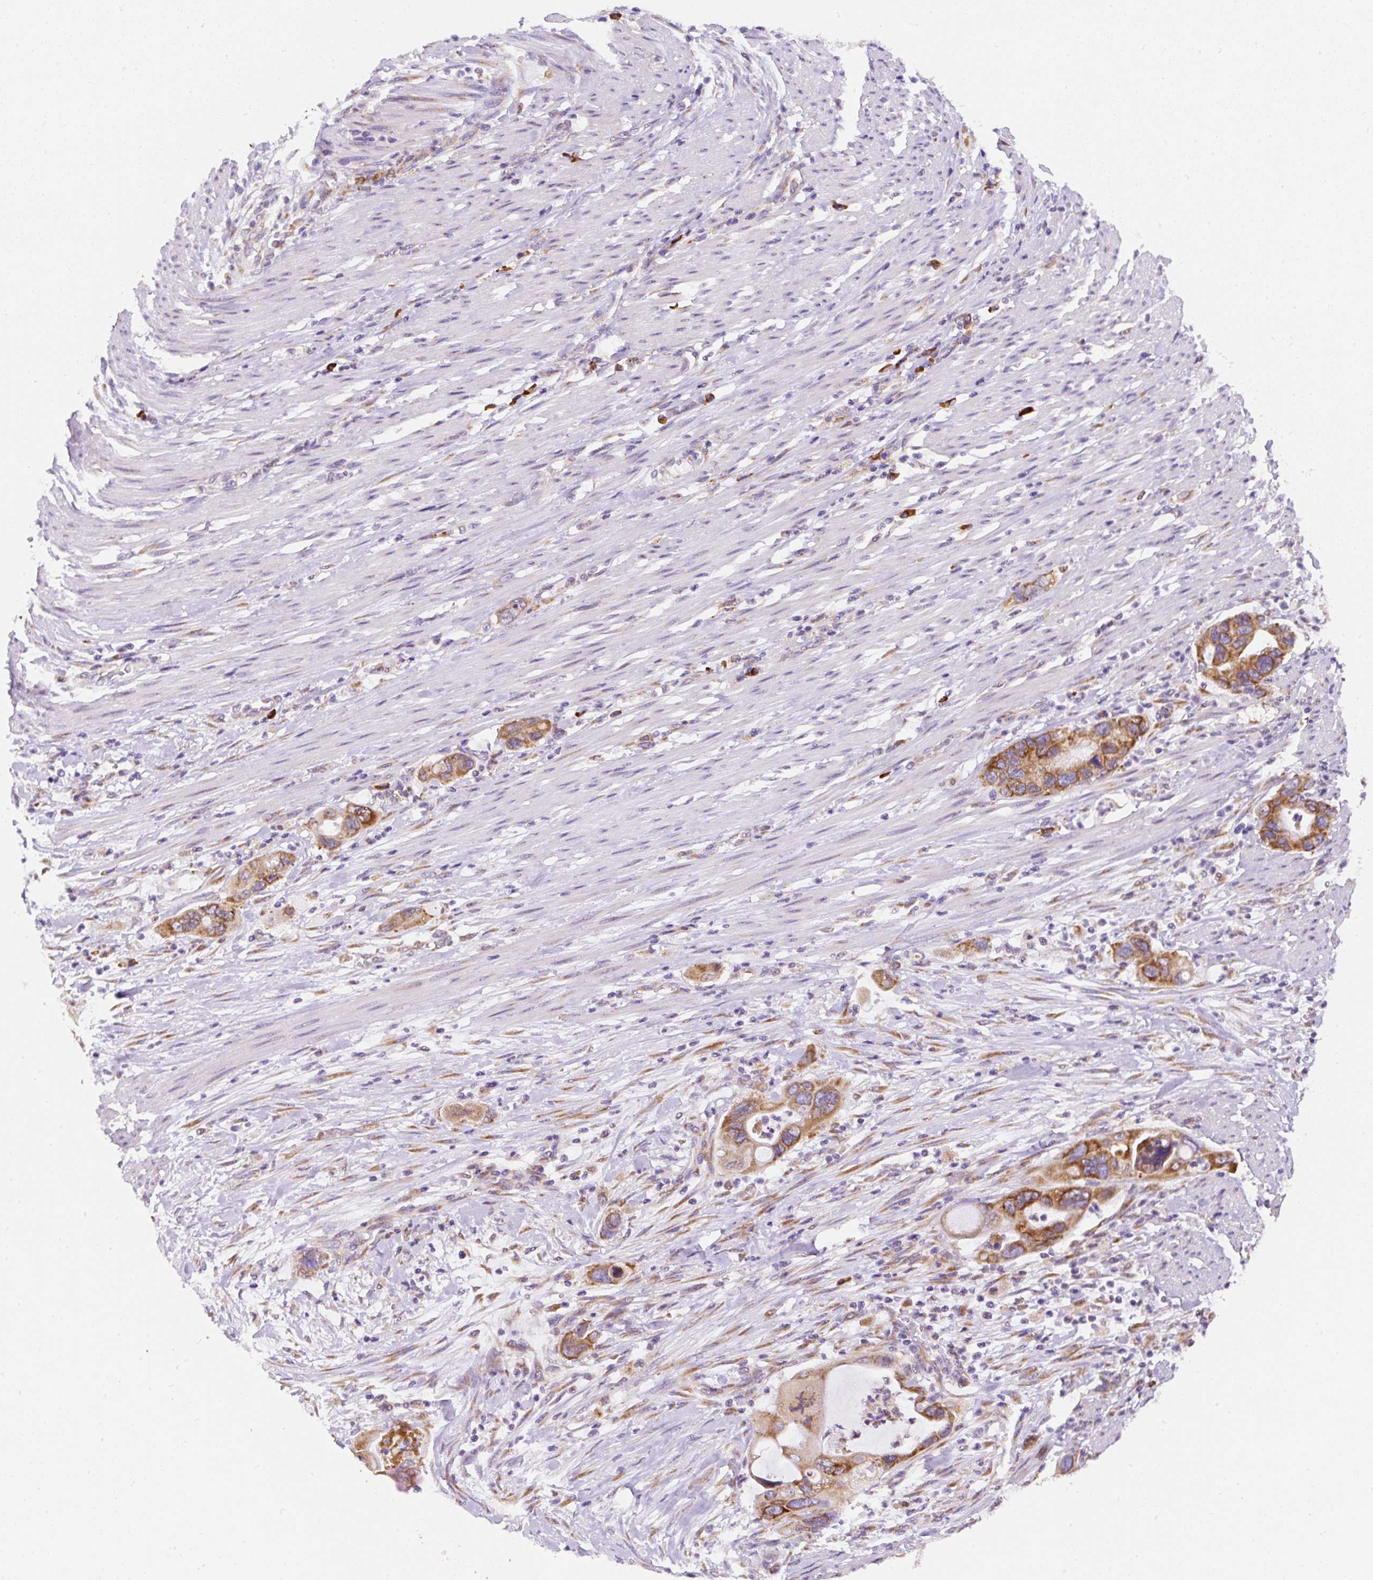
{"staining": {"intensity": "moderate", "quantity": ">75%", "location": "cytoplasmic/membranous"}, "tissue": "pancreatic cancer", "cell_type": "Tumor cells", "image_type": "cancer", "snomed": [{"axis": "morphology", "description": "Adenocarcinoma, NOS"}, {"axis": "topography", "description": "Pancreas"}], "caption": "Protein expression analysis of adenocarcinoma (pancreatic) shows moderate cytoplasmic/membranous positivity in approximately >75% of tumor cells. (brown staining indicates protein expression, while blue staining denotes nuclei).", "gene": "DDOST", "patient": {"sex": "female", "age": 71}}